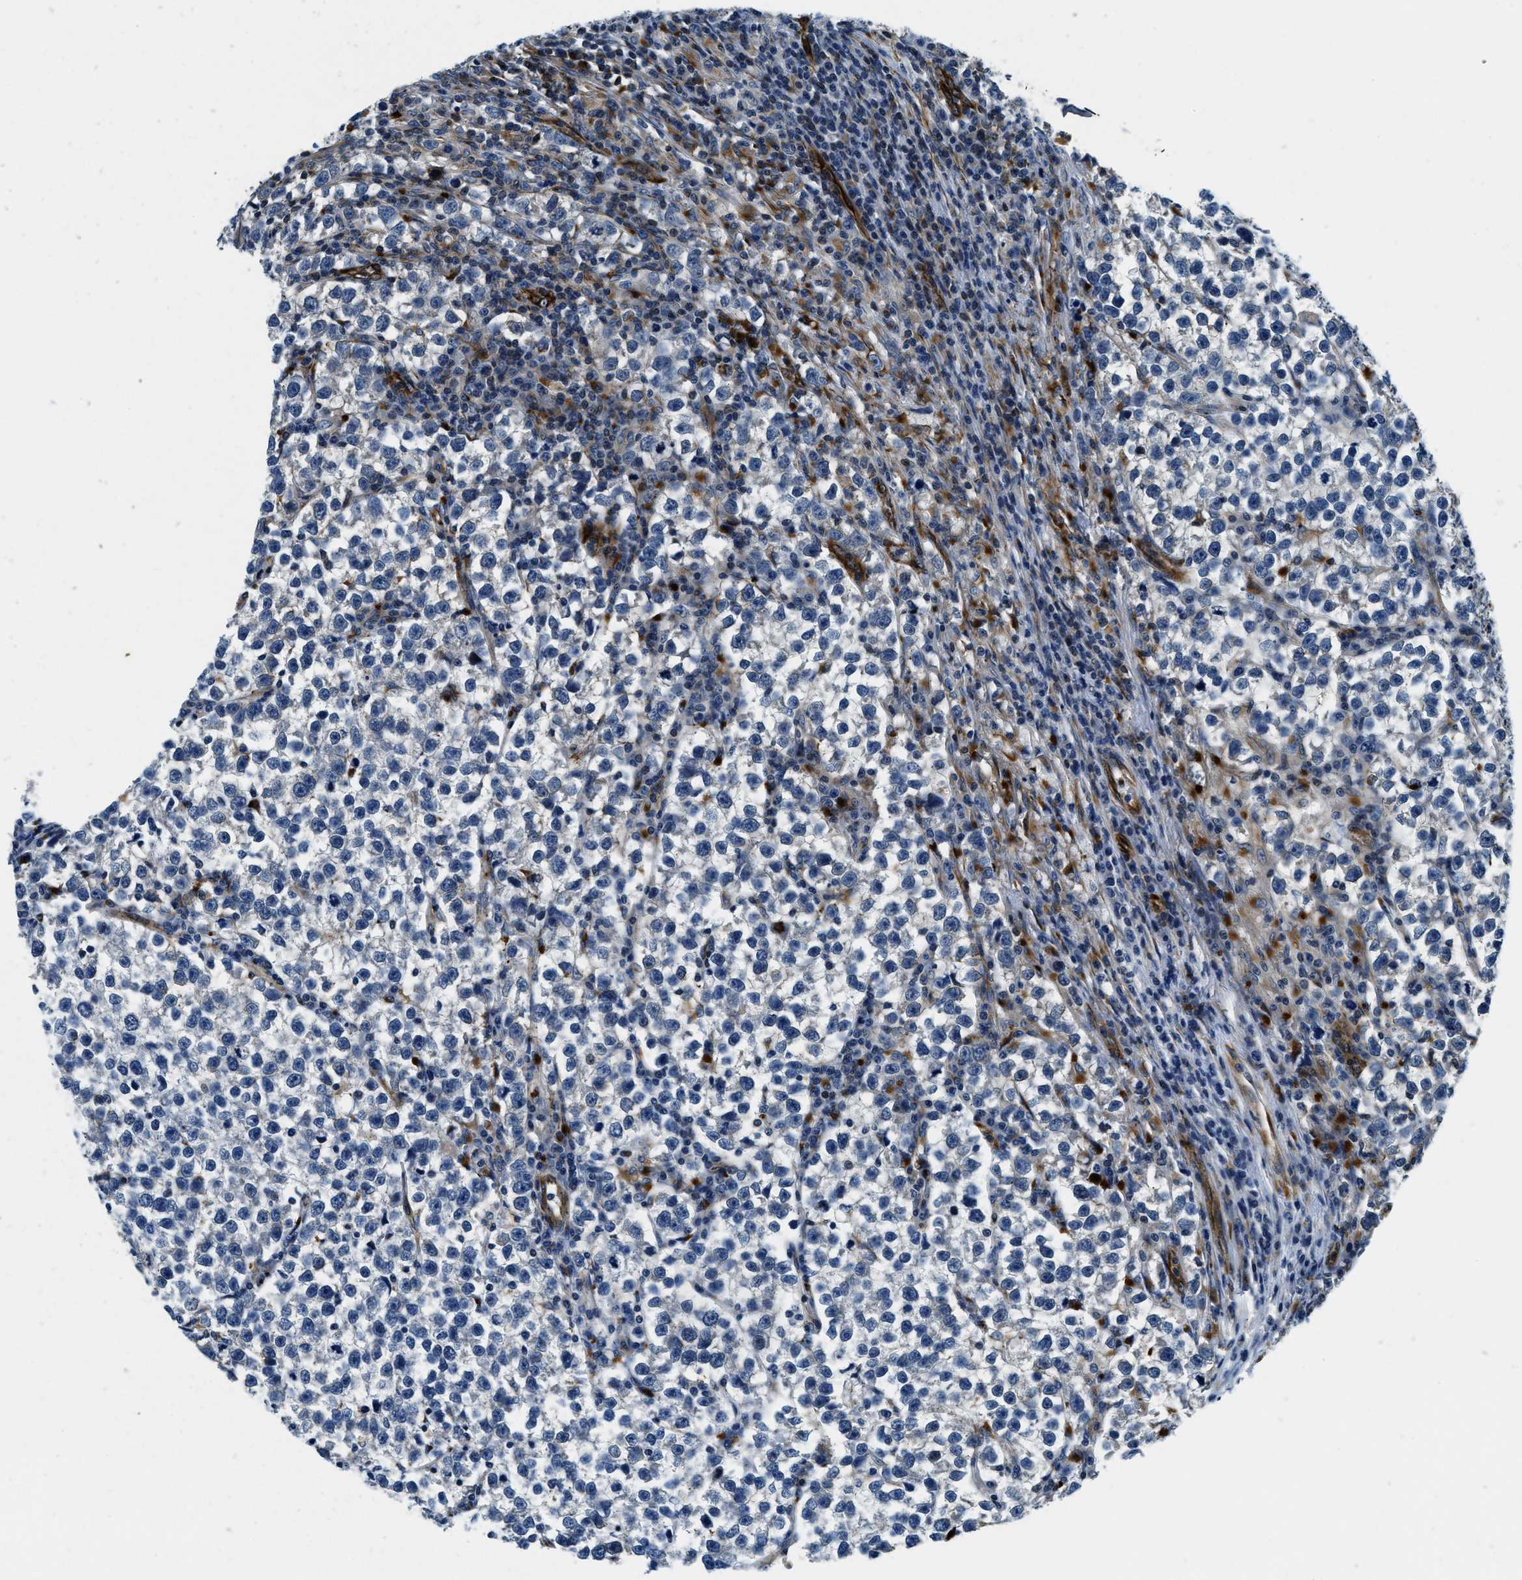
{"staining": {"intensity": "negative", "quantity": "none", "location": "none"}, "tissue": "testis cancer", "cell_type": "Tumor cells", "image_type": "cancer", "snomed": [{"axis": "morphology", "description": "Normal tissue, NOS"}, {"axis": "morphology", "description": "Seminoma, NOS"}, {"axis": "topography", "description": "Testis"}], "caption": "Tumor cells show no significant positivity in seminoma (testis).", "gene": "GNS", "patient": {"sex": "male", "age": 43}}